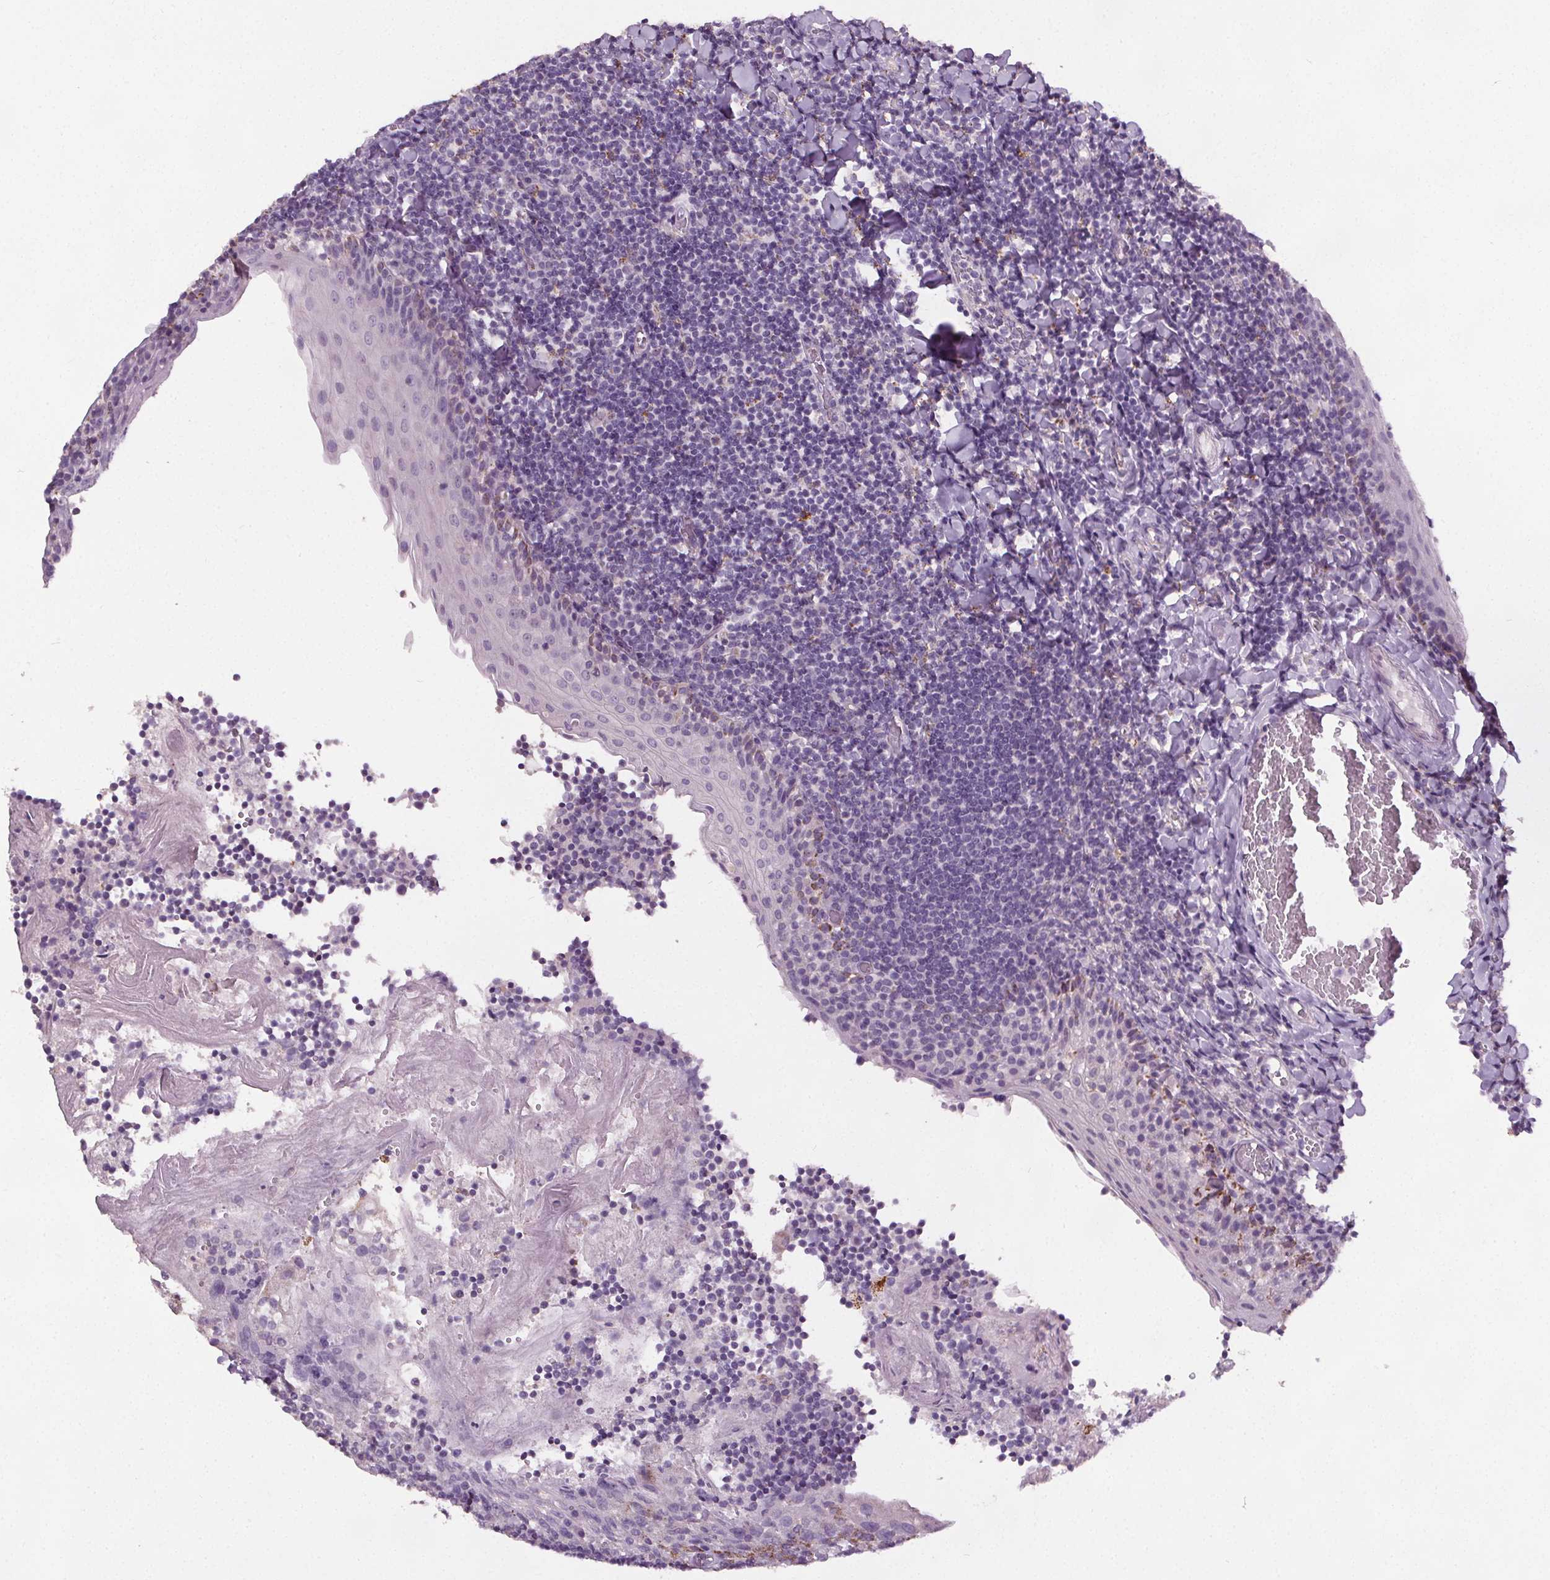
{"staining": {"intensity": "negative", "quantity": "none", "location": "none"}, "tissue": "tonsil", "cell_type": "Germinal center cells", "image_type": "normal", "snomed": [{"axis": "morphology", "description": "Normal tissue, NOS"}, {"axis": "topography", "description": "Tonsil"}], "caption": "This micrograph is of unremarkable tonsil stained with immunohistochemistry (IHC) to label a protein in brown with the nuclei are counter-stained blue. There is no positivity in germinal center cells.", "gene": "GPIHBP1", "patient": {"sex": "female", "age": 10}}